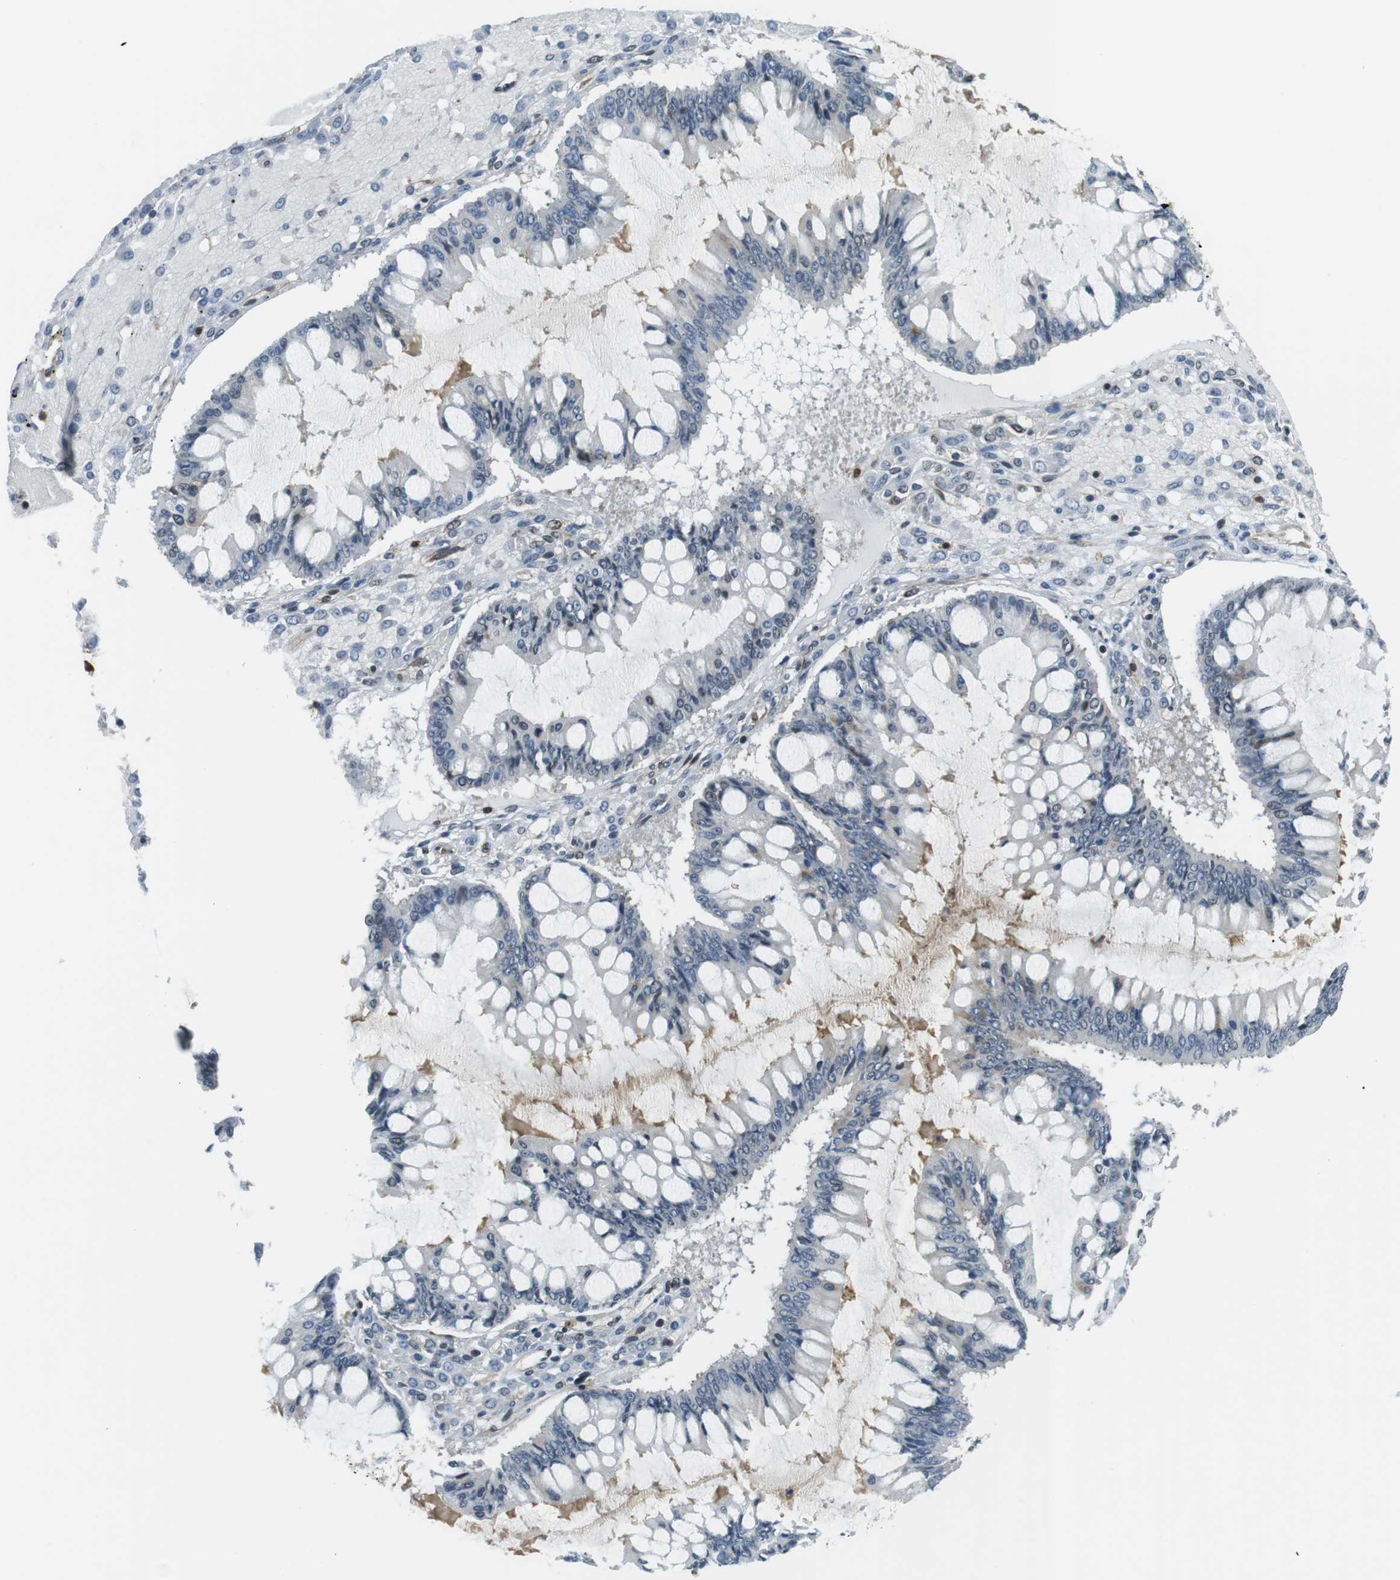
{"staining": {"intensity": "negative", "quantity": "none", "location": "none"}, "tissue": "ovarian cancer", "cell_type": "Tumor cells", "image_type": "cancer", "snomed": [{"axis": "morphology", "description": "Cystadenocarcinoma, mucinous, NOS"}, {"axis": "topography", "description": "Ovary"}], "caption": "This is an immunohistochemistry (IHC) histopathology image of ovarian cancer. There is no expression in tumor cells.", "gene": "STK10", "patient": {"sex": "female", "age": 73}}